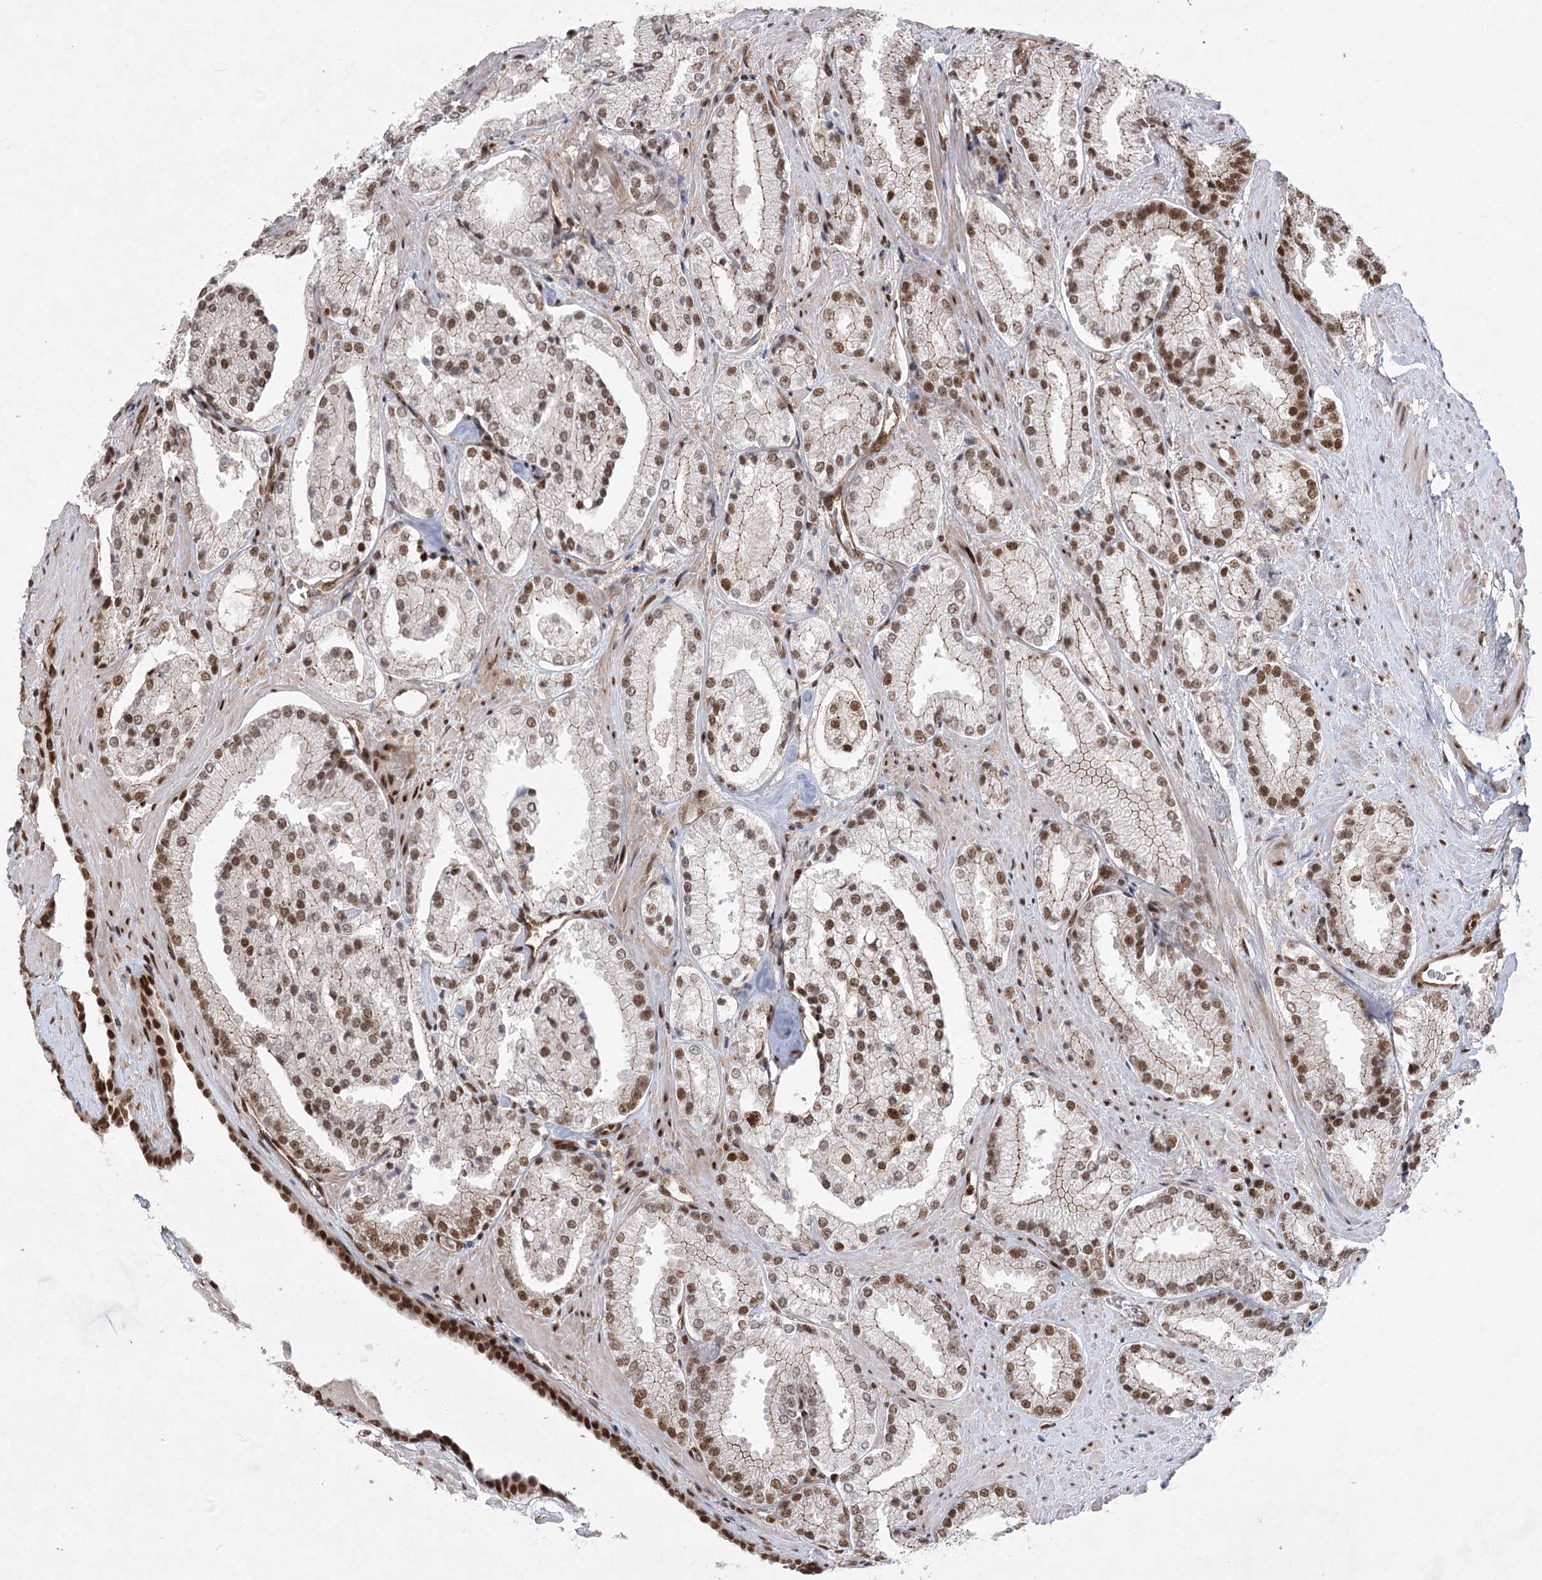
{"staining": {"intensity": "moderate", "quantity": ">75%", "location": "nuclear"}, "tissue": "prostate cancer", "cell_type": "Tumor cells", "image_type": "cancer", "snomed": [{"axis": "morphology", "description": "Adenocarcinoma, High grade"}, {"axis": "topography", "description": "Prostate"}], "caption": "Immunohistochemical staining of prostate cancer shows medium levels of moderate nuclear protein expression in approximately >75% of tumor cells. Ihc stains the protein of interest in brown and the nuclei are stained blue.", "gene": "ZCCHC8", "patient": {"sex": "male", "age": 73}}